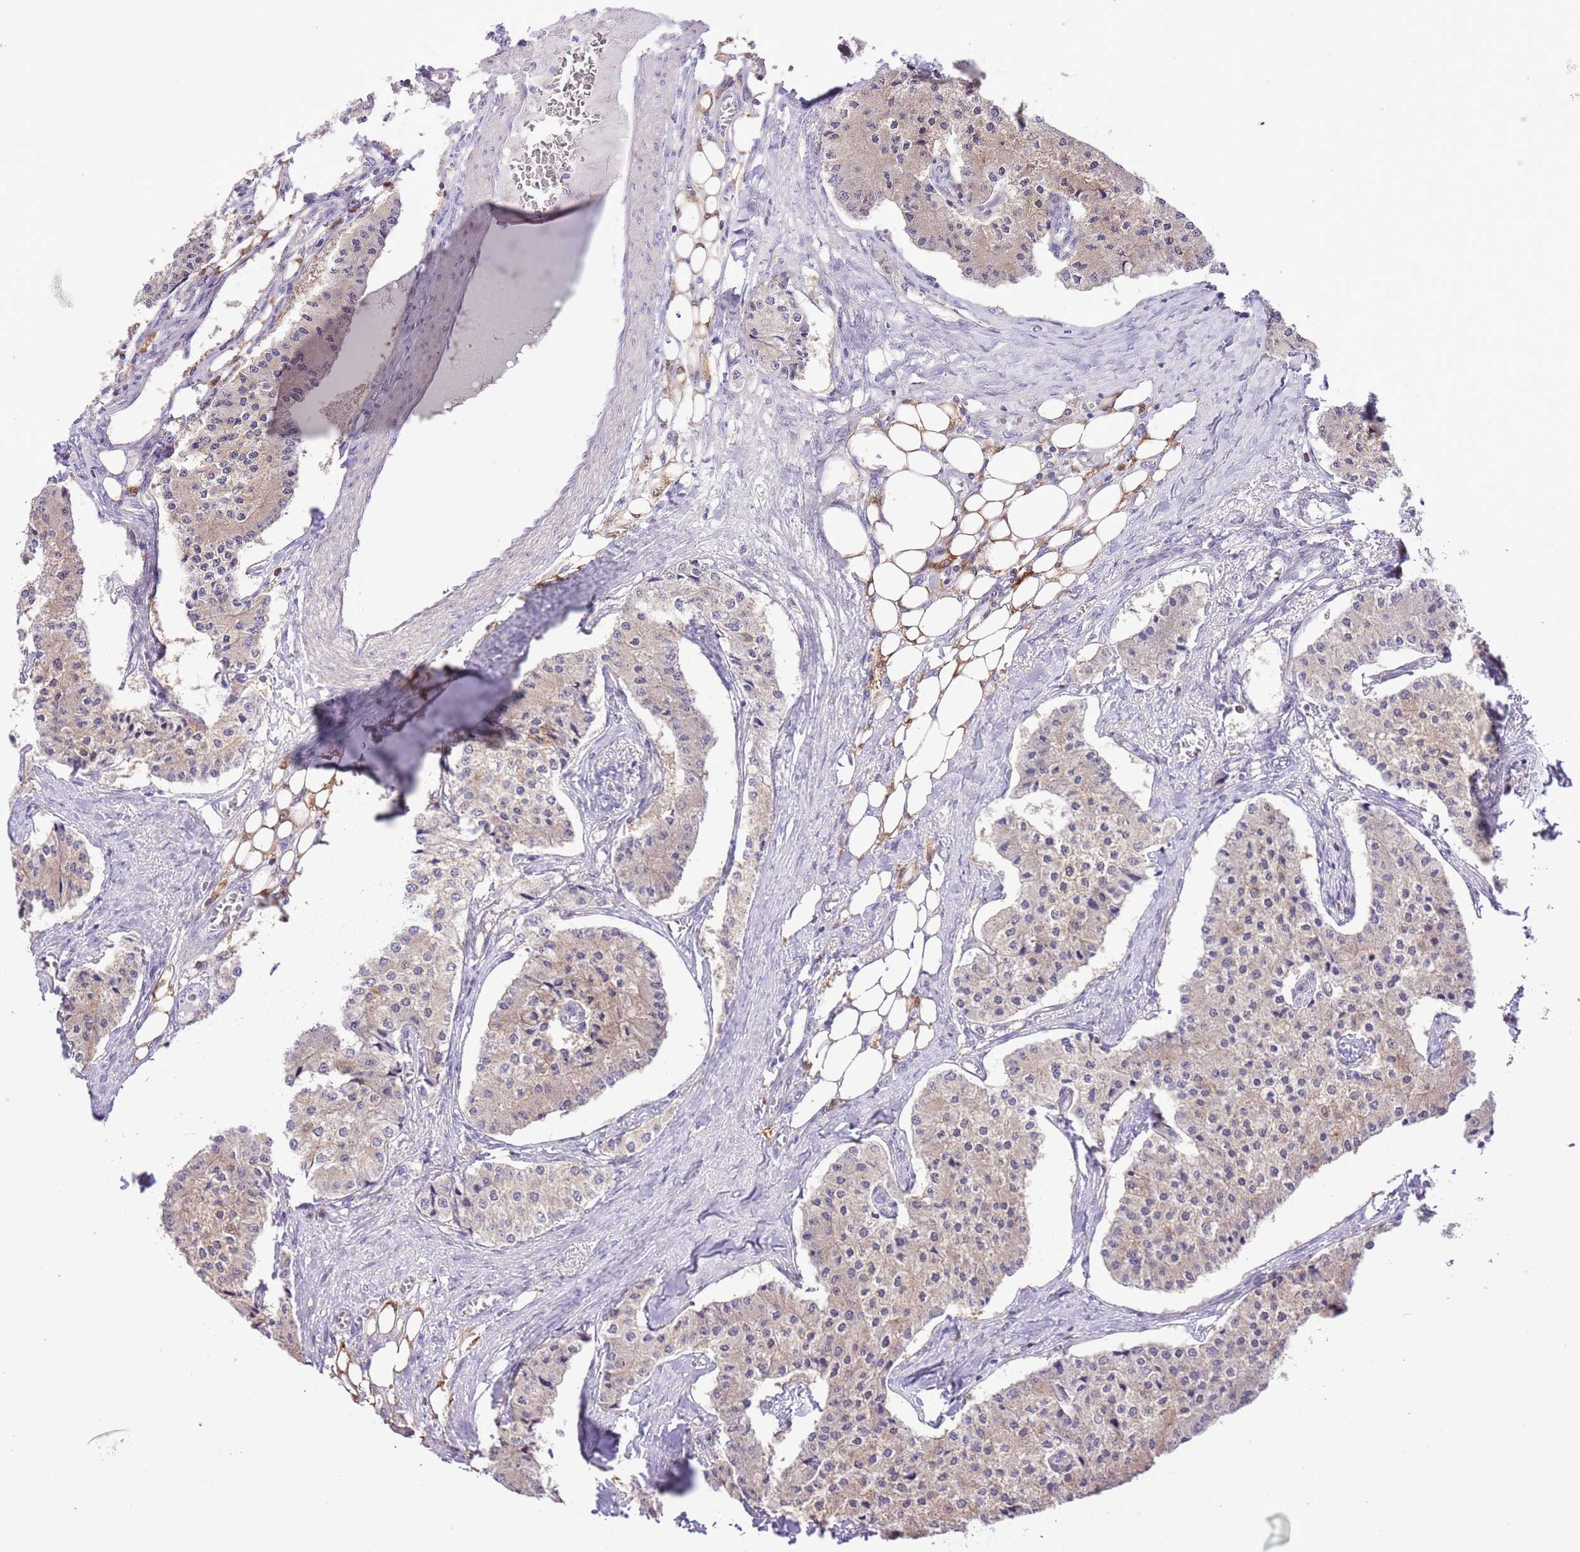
{"staining": {"intensity": "weak", "quantity": ">75%", "location": "cytoplasmic/membranous"}, "tissue": "carcinoid", "cell_type": "Tumor cells", "image_type": "cancer", "snomed": [{"axis": "morphology", "description": "Carcinoid, malignant, NOS"}, {"axis": "topography", "description": "Colon"}], "caption": "Immunohistochemical staining of human carcinoid (malignant) displays weak cytoplasmic/membranous protein positivity in about >75% of tumor cells.", "gene": "PRR32", "patient": {"sex": "female", "age": 52}}